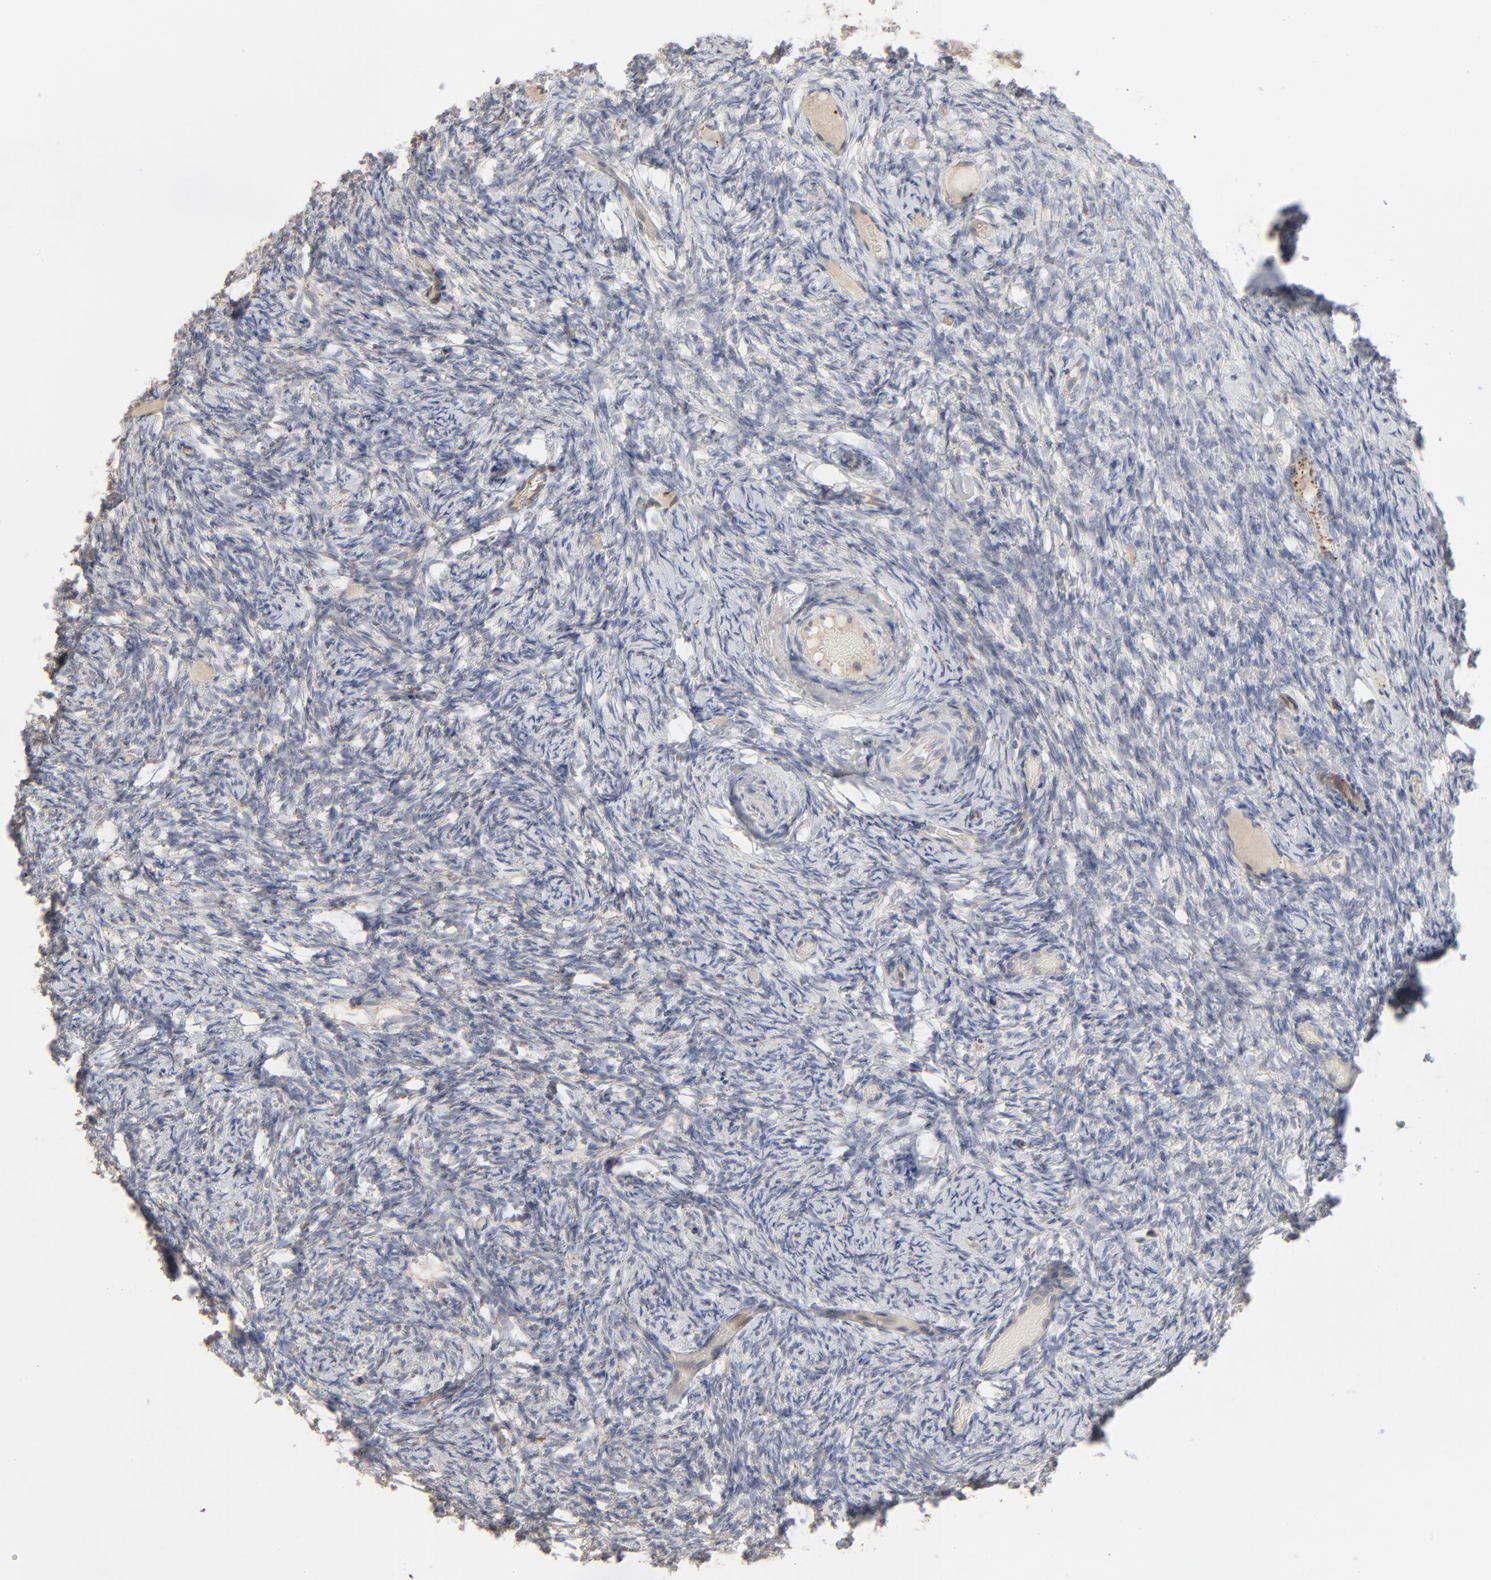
{"staining": {"intensity": "negative", "quantity": "none", "location": "none"}, "tissue": "ovary", "cell_type": "Ovarian stroma cells", "image_type": "normal", "snomed": [{"axis": "morphology", "description": "Normal tissue, NOS"}, {"axis": "topography", "description": "Ovary"}], "caption": "The micrograph displays no significant positivity in ovarian stroma cells of ovary. (Stains: DAB (3,3'-diaminobenzidine) IHC with hematoxylin counter stain, Microscopy: brightfield microscopy at high magnification).", "gene": "POMT2", "patient": {"sex": "female", "age": 60}}